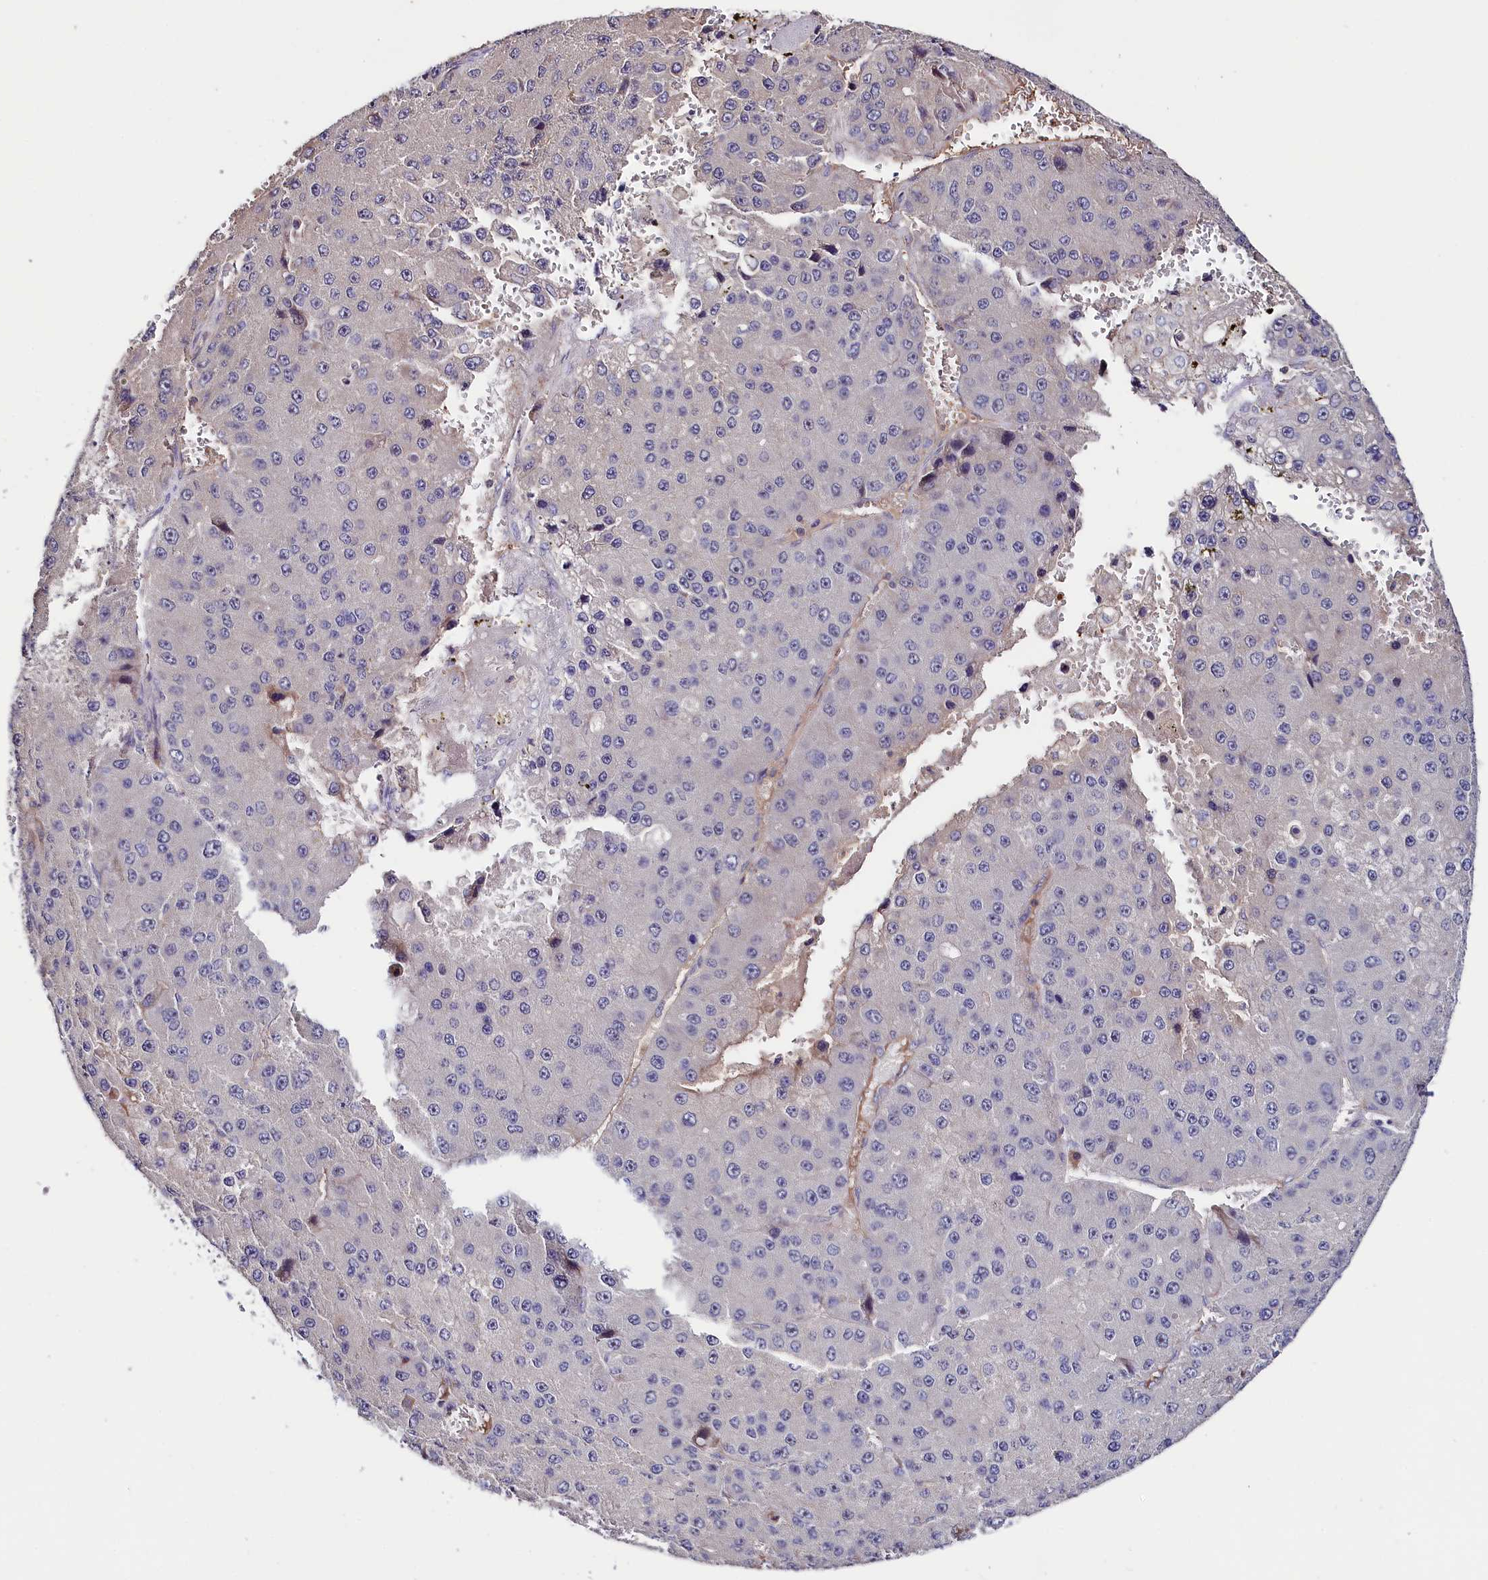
{"staining": {"intensity": "negative", "quantity": "none", "location": "none"}, "tissue": "liver cancer", "cell_type": "Tumor cells", "image_type": "cancer", "snomed": [{"axis": "morphology", "description": "Carcinoma, Hepatocellular, NOS"}, {"axis": "topography", "description": "Liver"}], "caption": "Tumor cells show no significant protein positivity in hepatocellular carcinoma (liver).", "gene": "RPUSD3", "patient": {"sex": "female", "age": 73}}